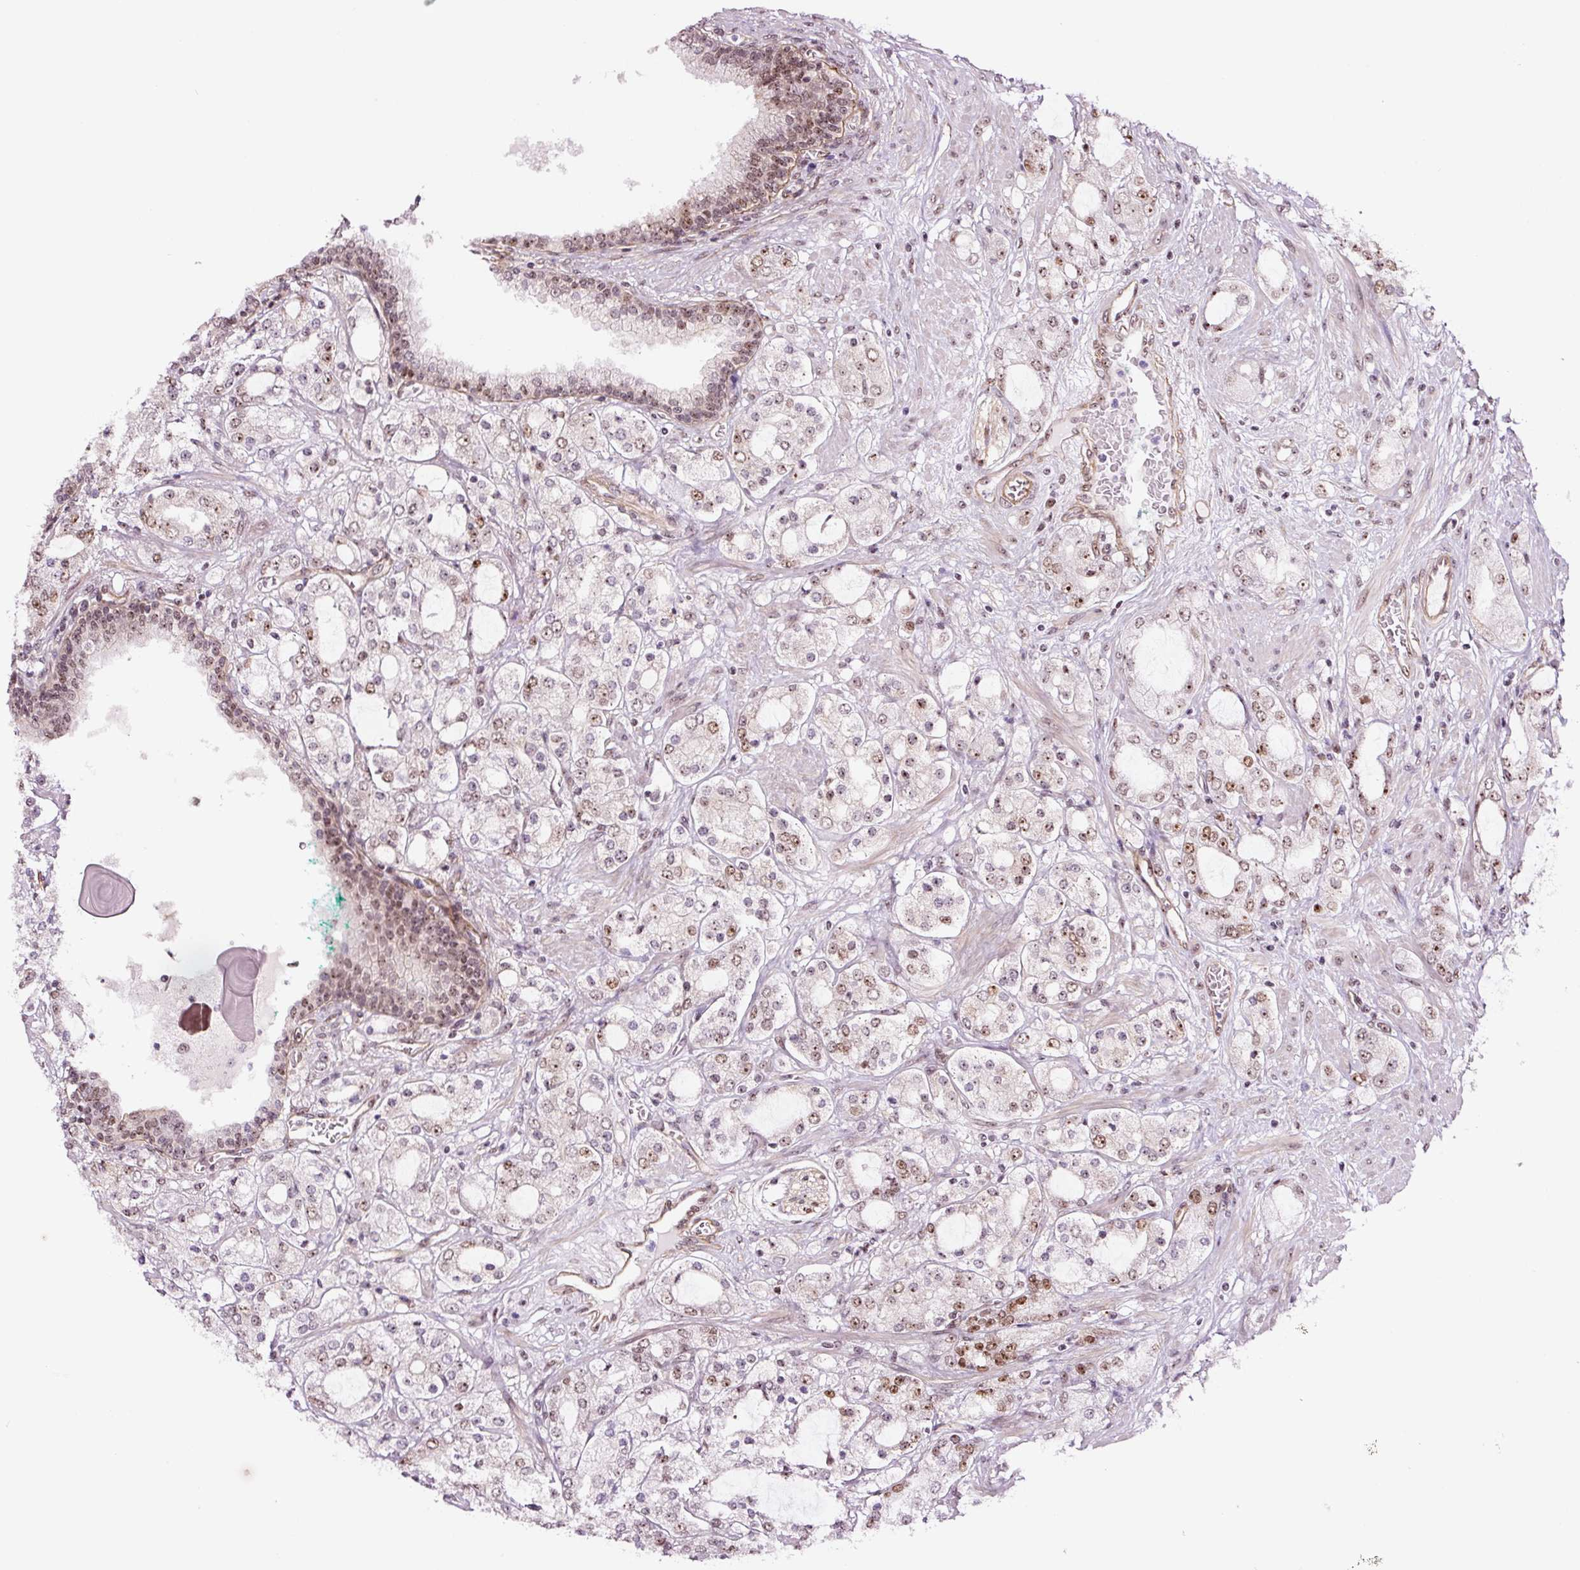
{"staining": {"intensity": "moderate", "quantity": "<25%", "location": "nuclear"}, "tissue": "prostate cancer", "cell_type": "Tumor cells", "image_type": "cancer", "snomed": [{"axis": "morphology", "description": "Adenocarcinoma, High grade"}, {"axis": "topography", "description": "Prostate"}], "caption": "Protein staining displays moderate nuclear staining in approximately <25% of tumor cells in prostate cancer (adenocarcinoma (high-grade)).", "gene": "GNL3", "patient": {"sex": "male", "age": 64}}